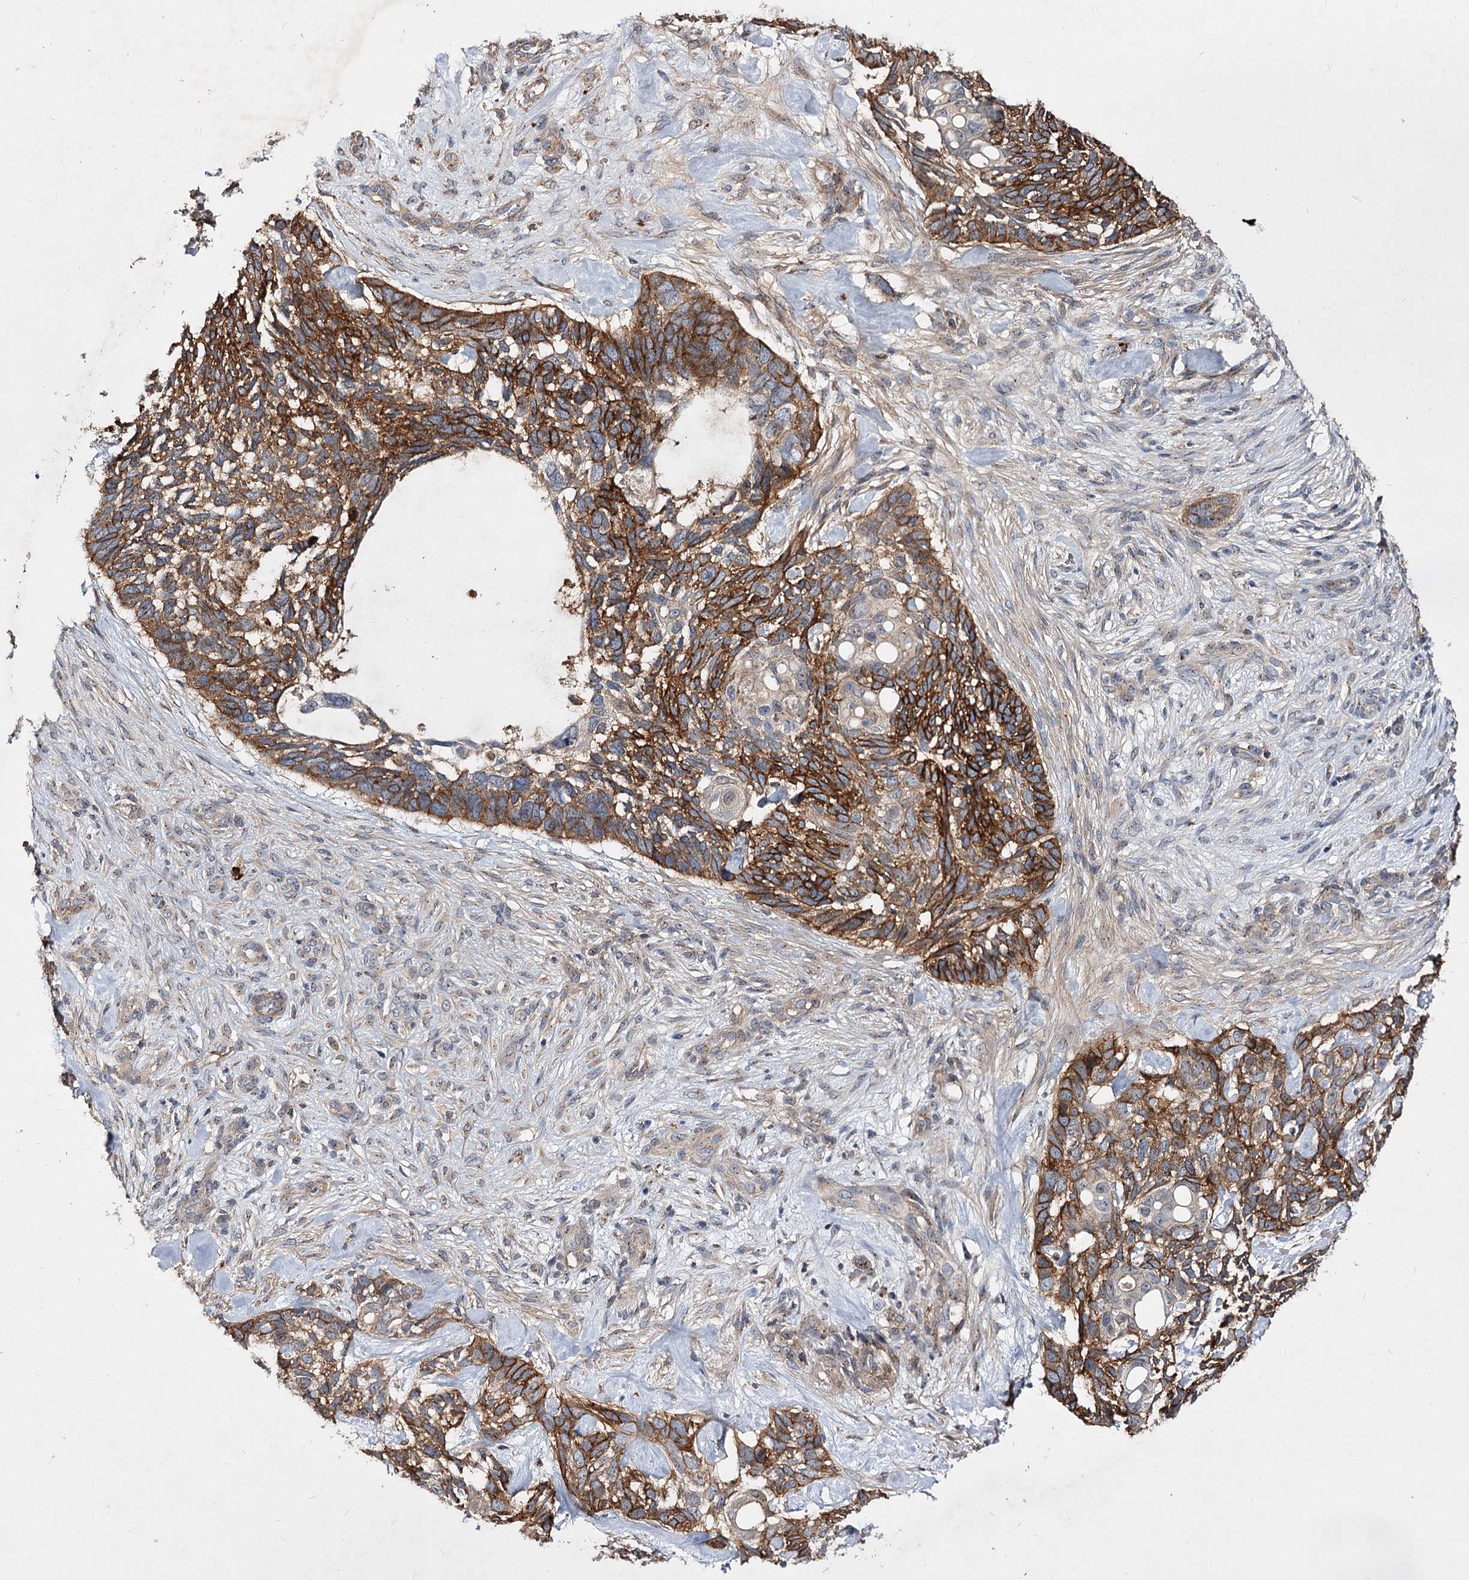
{"staining": {"intensity": "strong", "quantity": ">75%", "location": "cytoplasmic/membranous"}, "tissue": "skin cancer", "cell_type": "Tumor cells", "image_type": "cancer", "snomed": [{"axis": "morphology", "description": "Basal cell carcinoma"}, {"axis": "topography", "description": "Skin"}], "caption": "Skin cancer (basal cell carcinoma) stained with a brown dye shows strong cytoplasmic/membranous positive staining in about >75% of tumor cells.", "gene": "MINDY3", "patient": {"sex": "male", "age": 88}}